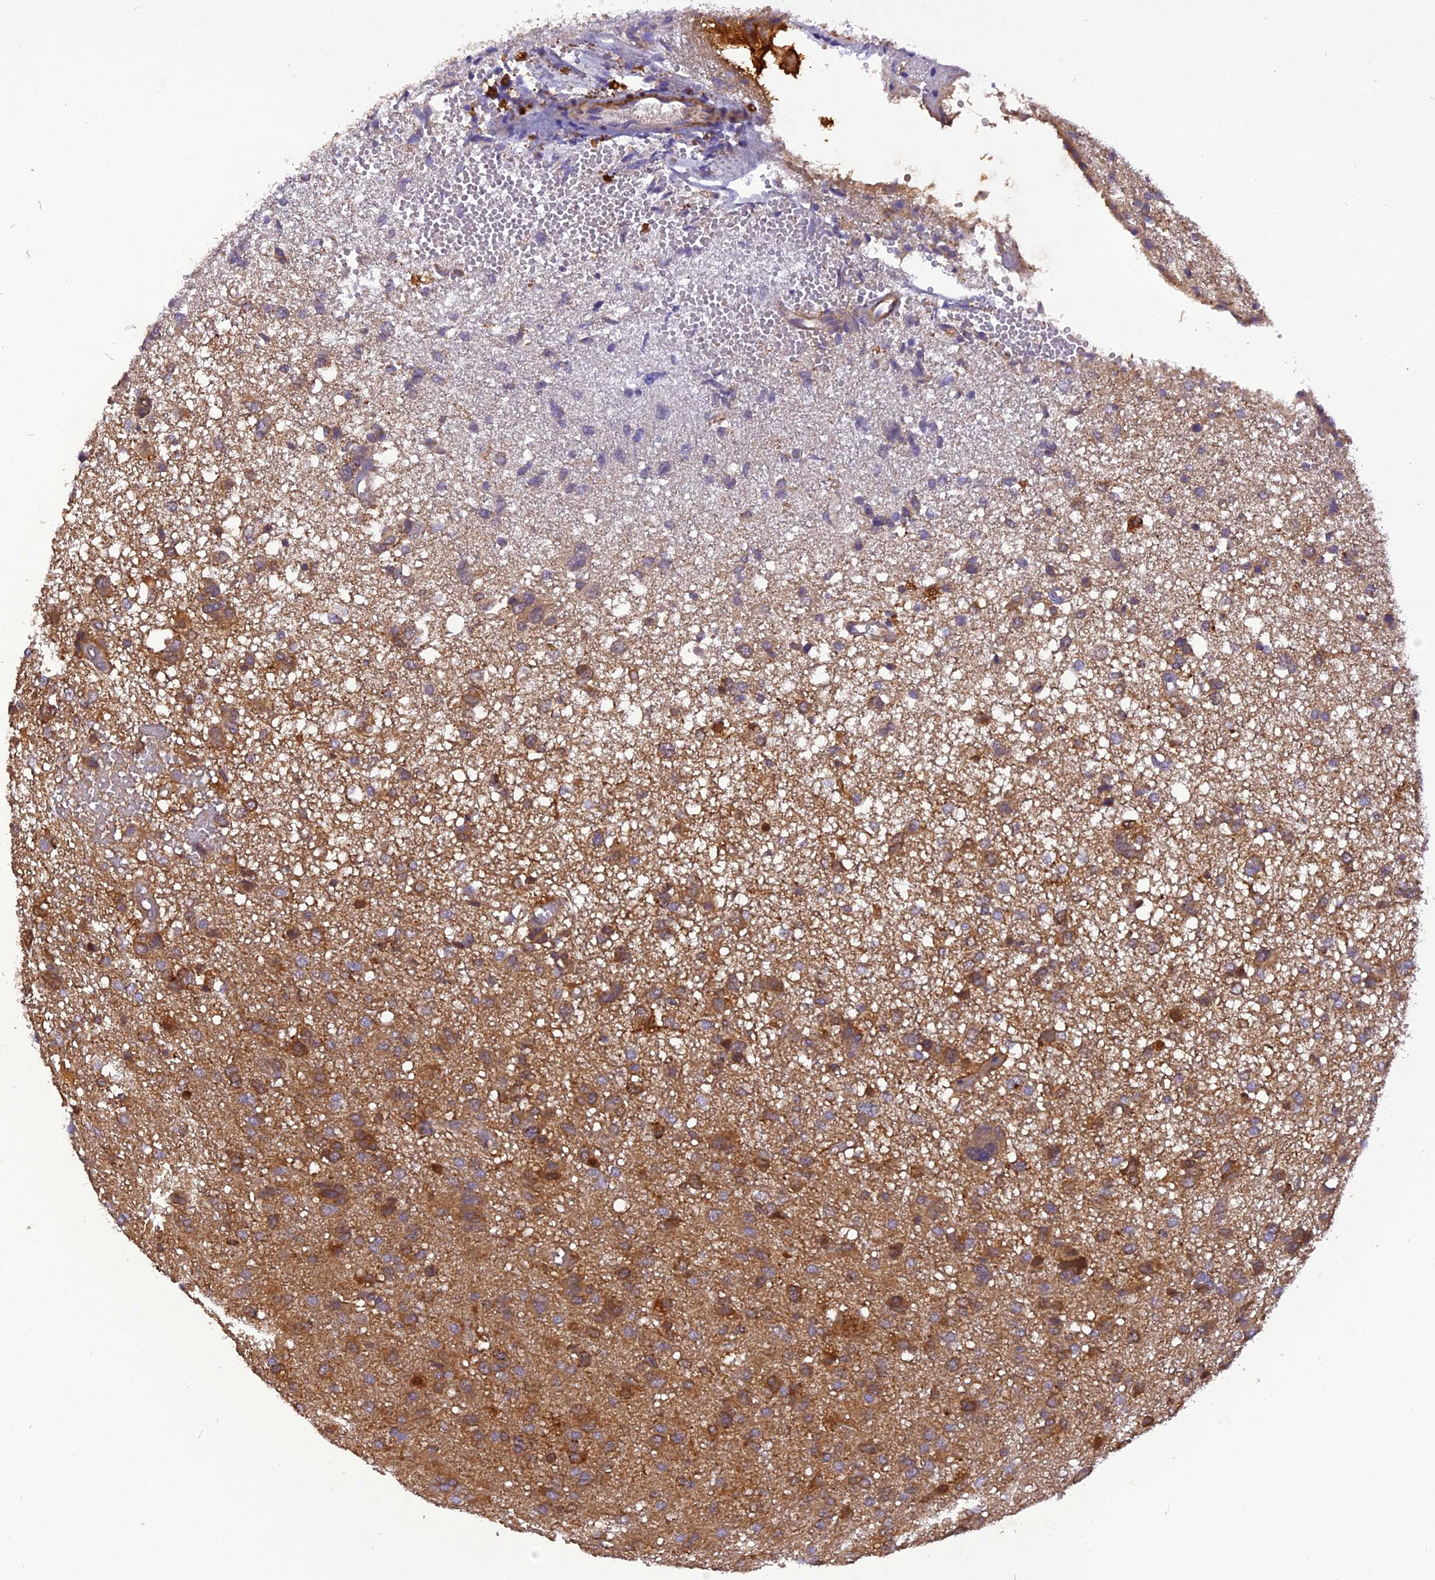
{"staining": {"intensity": "moderate", "quantity": "25%-75%", "location": "cytoplasmic/membranous"}, "tissue": "glioma", "cell_type": "Tumor cells", "image_type": "cancer", "snomed": [{"axis": "morphology", "description": "Glioma, malignant, High grade"}, {"axis": "topography", "description": "Brain"}], "caption": "Brown immunohistochemical staining in malignant high-grade glioma reveals moderate cytoplasmic/membranous staining in approximately 25%-75% of tumor cells. The protein is shown in brown color, while the nuclei are stained blue.", "gene": "STOML1", "patient": {"sex": "female", "age": 59}}